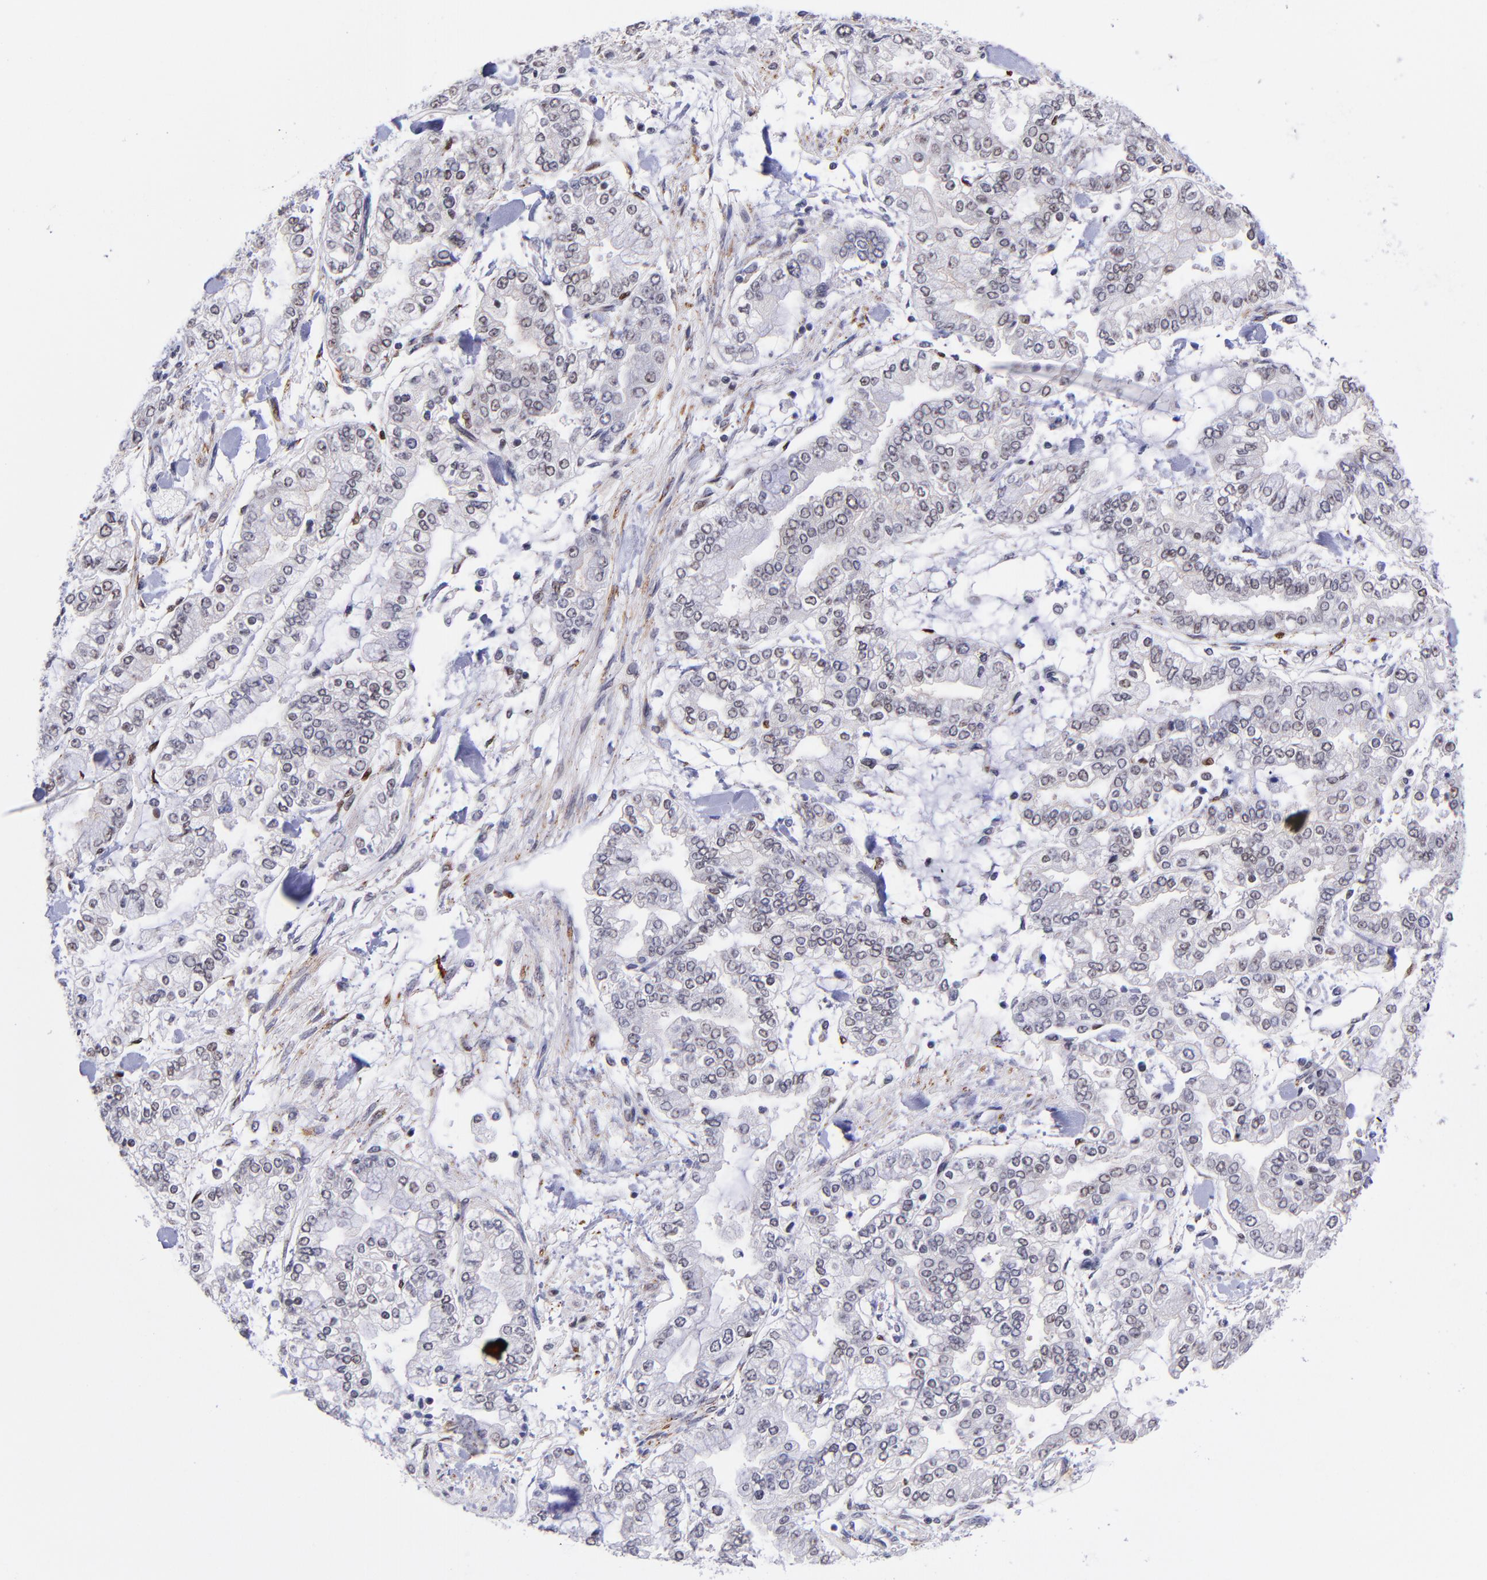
{"staining": {"intensity": "weak", "quantity": "<25%", "location": "nuclear"}, "tissue": "stomach cancer", "cell_type": "Tumor cells", "image_type": "cancer", "snomed": [{"axis": "morphology", "description": "Normal tissue, NOS"}, {"axis": "morphology", "description": "Adenocarcinoma, NOS"}, {"axis": "topography", "description": "Stomach, upper"}, {"axis": "topography", "description": "Stomach"}], "caption": "Micrograph shows no significant protein positivity in tumor cells of stomach adenocarcinoma.", "gene": "SOX6", "patient": {"sex": "male", "age": 76}}